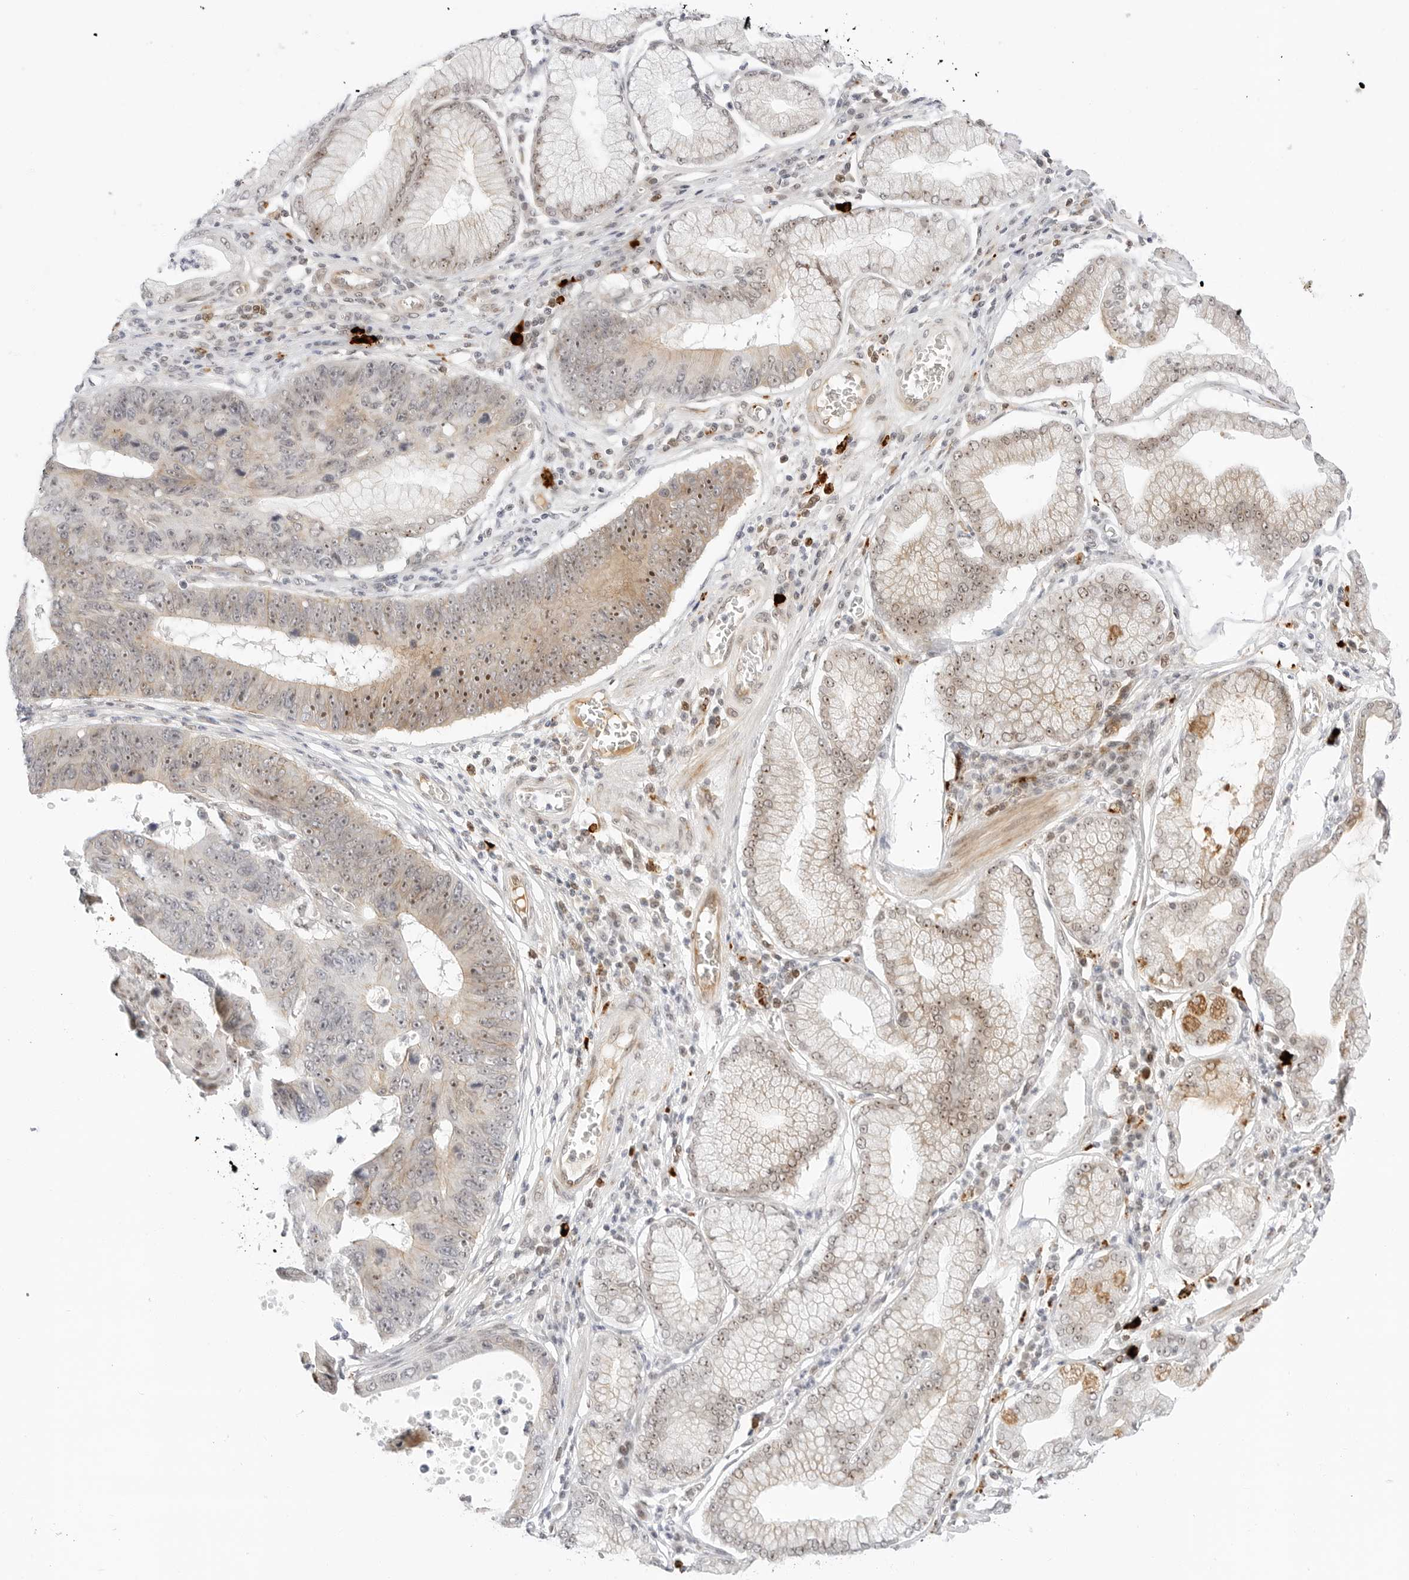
{"staining": {"intensity": "moderate", "quantity": ">75%", "location": "cytoplasmic/membranous,nuclear"}, "tissue": "stomach cancer", "cell_type": "Tumor cells", "image_type": "cancer", "snomed": [{"axis": "morphology", "description": "Adenocarcinoma, NOS"}, {"axis": "topography", "description": "Stomach"}], "caption": "Moderate cytoplasmic/membranous and nuclear positivity is seen in approximately >75% of tumor cells in adenocarcinoma (stomach). (DAB (3,3'-diaminobenzidine) IHC, brown staining for protein, blue staining for nuclei).", "gene": "HIPK3", "patient": {"sex": "male", "age": 59}}